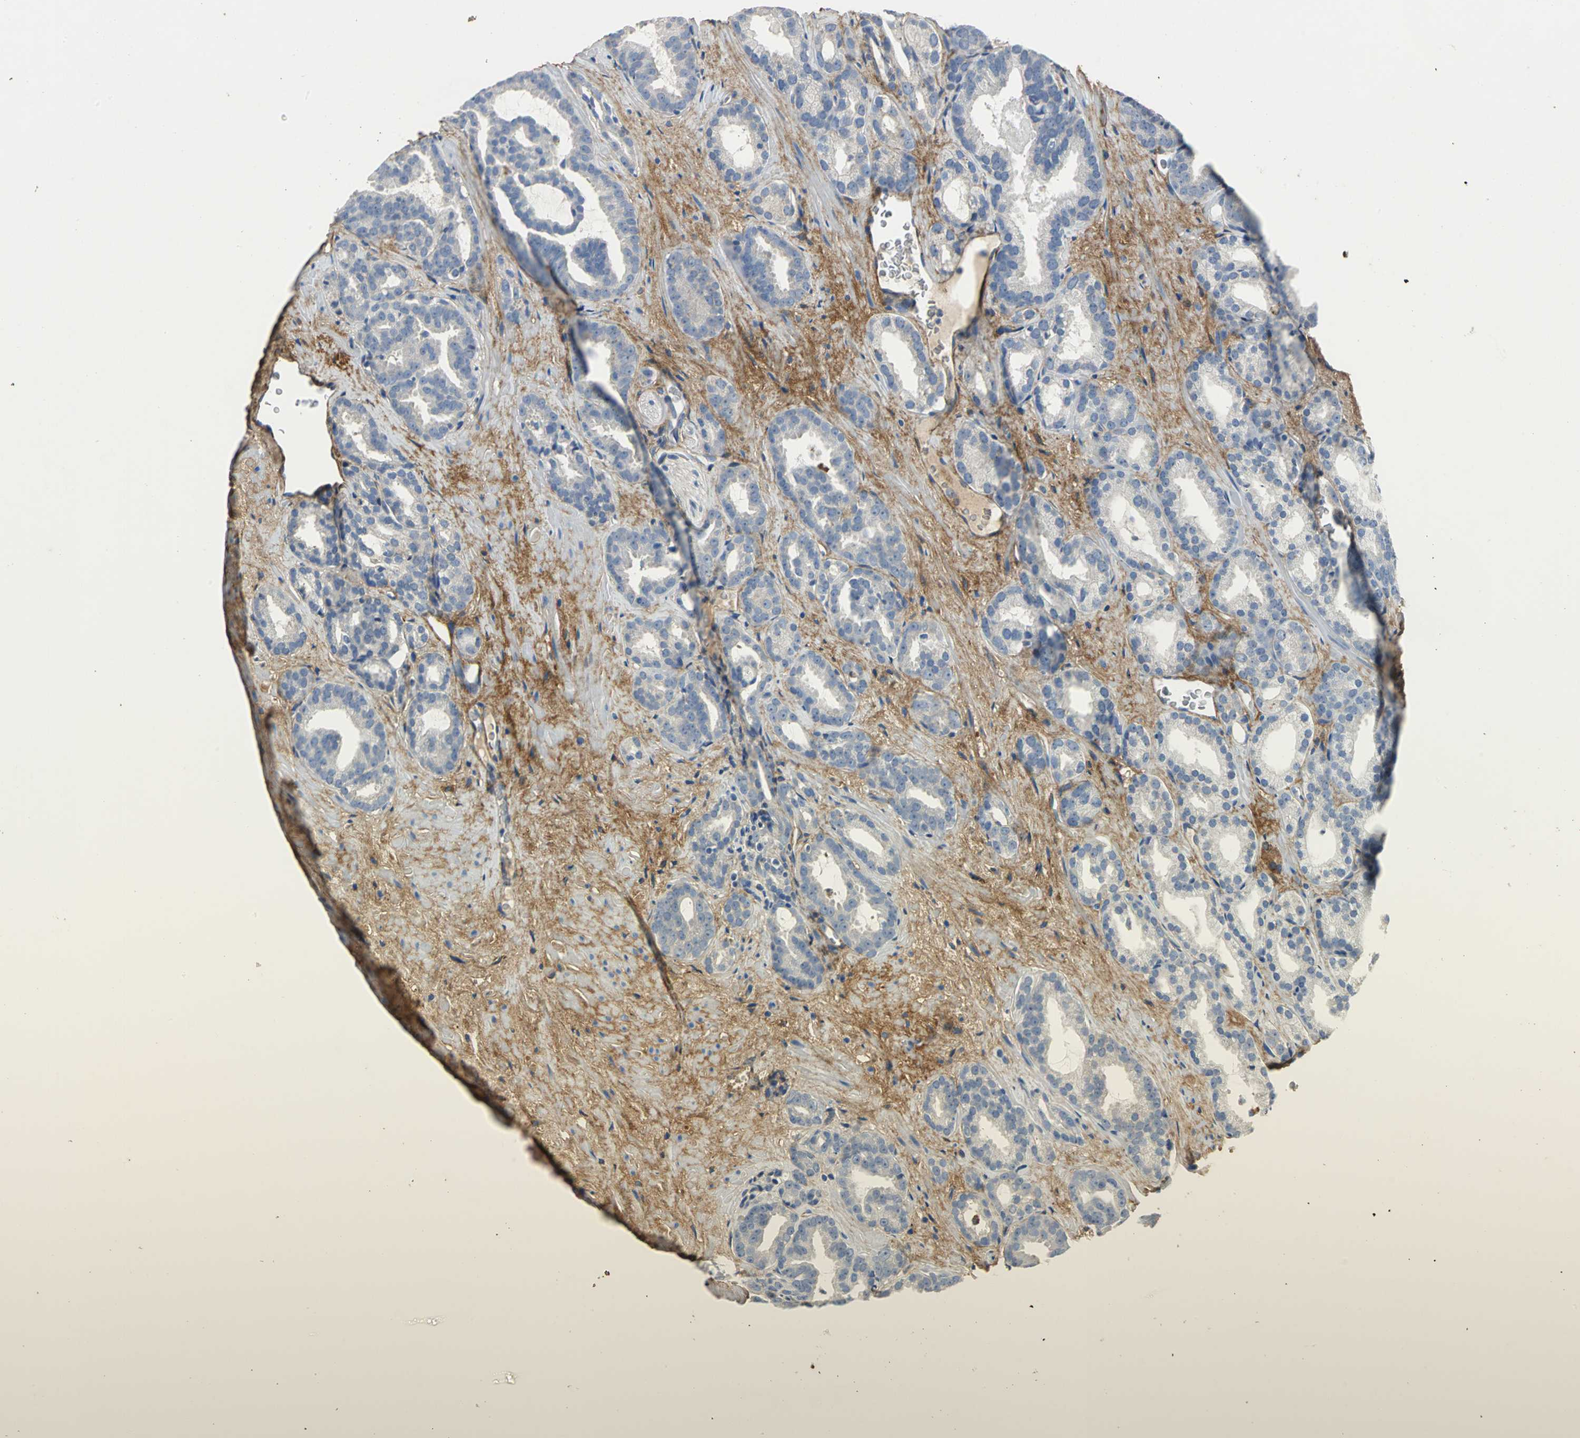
{"staining": {"intensity": "negative", "quantity": "none", "location": "none"}, "tissue": "prostate cancer", "cell_type": "Tumor cells", "image_type": "cancer", "snomed": [{"axis": "morphology", "description": "Adenocarcinoma, Low grade"}, {"axis": "topography", "description": "Prostate"}], "caption": "A high-resolution histopathology image shows IHC staining of low-grade adenocarcinoma (prostate), which shows no significant expression in tumor cells. (IHC, brightfield microscopy, high magnification).", "gene": "EFNB3", "patient": {"sex": "male", "age": 63}}